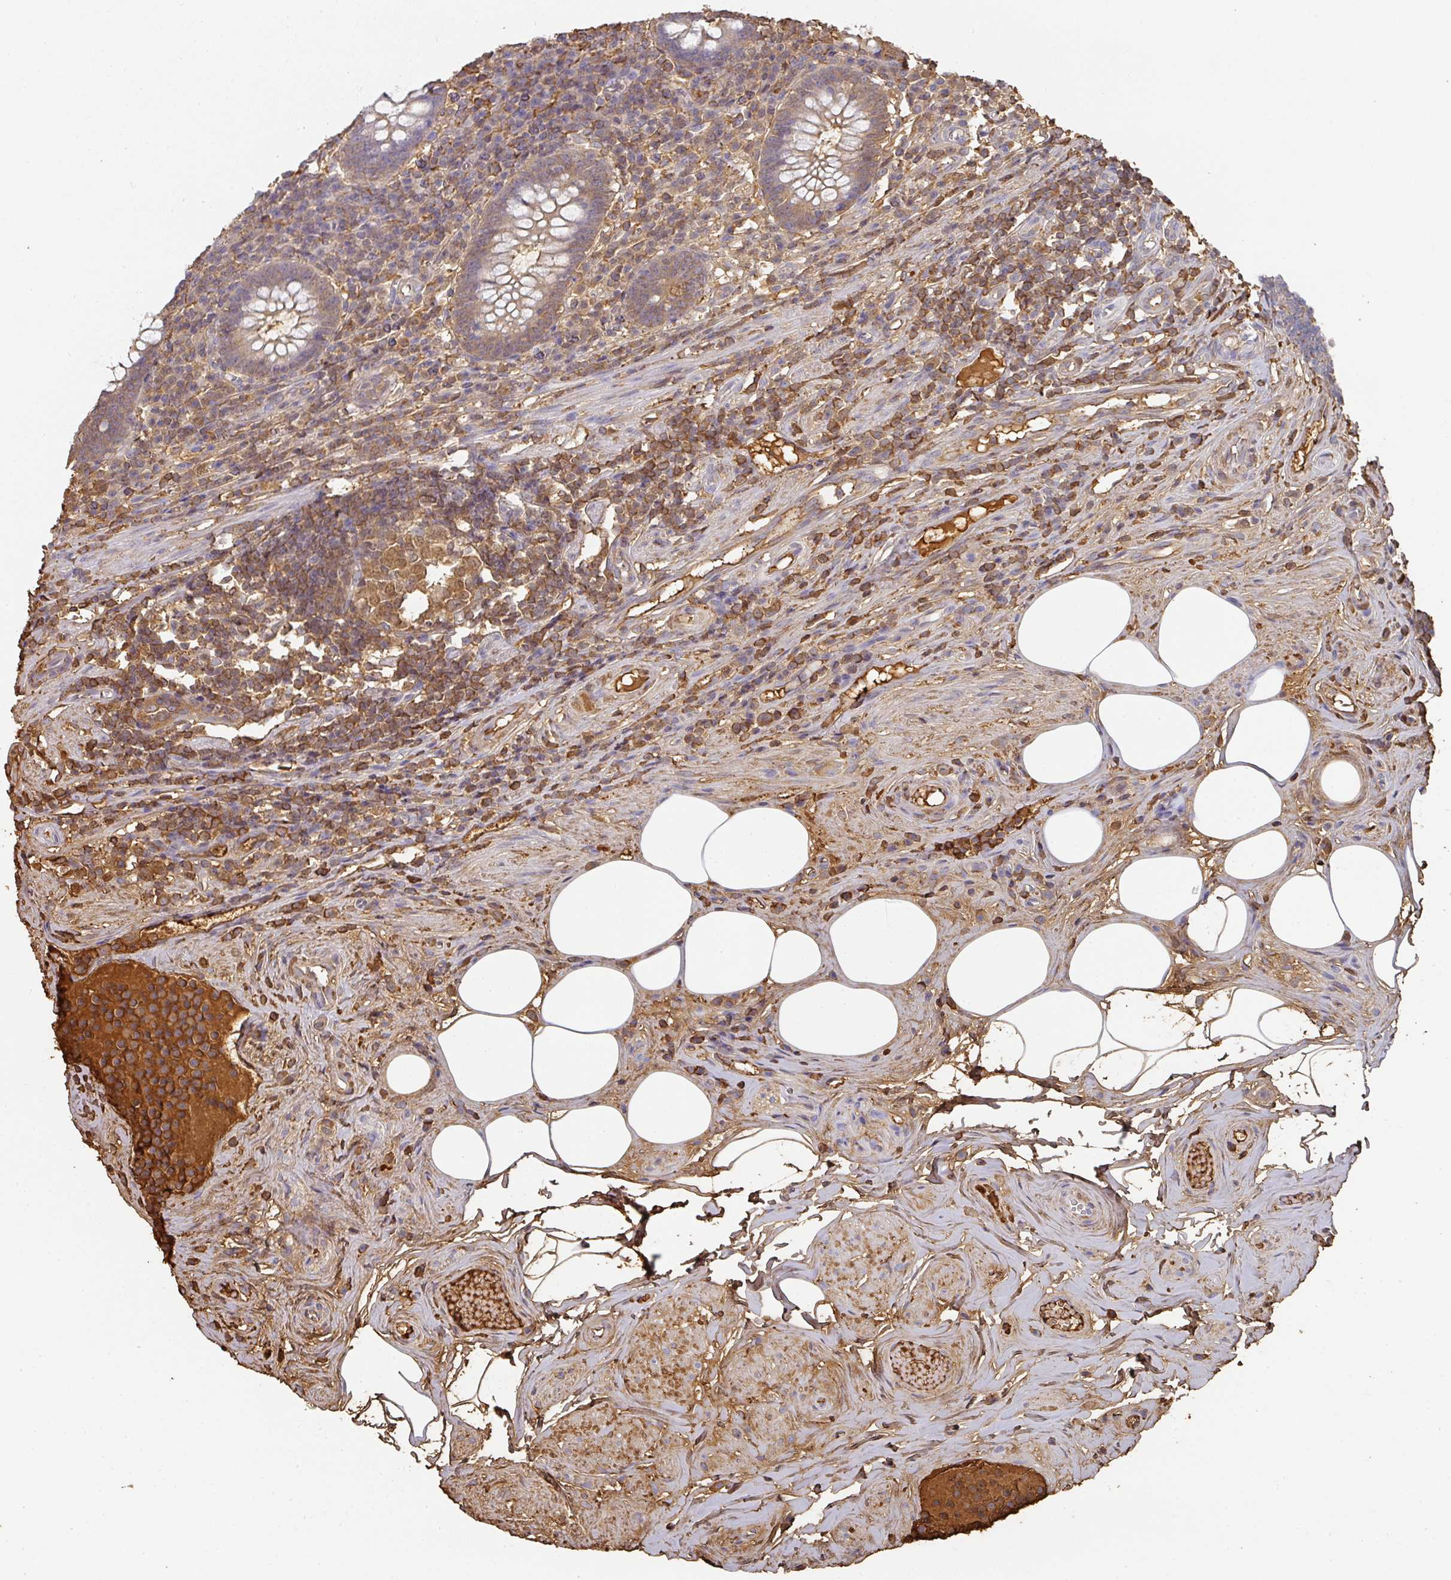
{"staining": {"intensity": "strong", "quantity": "<25%", "location": "cytoplasmic/membranous"}, "tissue": "appendix", "cell_type": "Glandular cells", "image_type": "normal", "snomed": [{"axis": "morphology", "description": "Normal tissue, NOS"}, {"axis": "topography", "description": "Appendix"}], "caption": "A histopathology image showing strong cytoplasmic/membranous expression in approximately <25% of glandular cells in benign appendix, as visualized by brown immunohistochemical staining.", "gene": "ALB", "patient": {"sex": "female", "age": 56}}